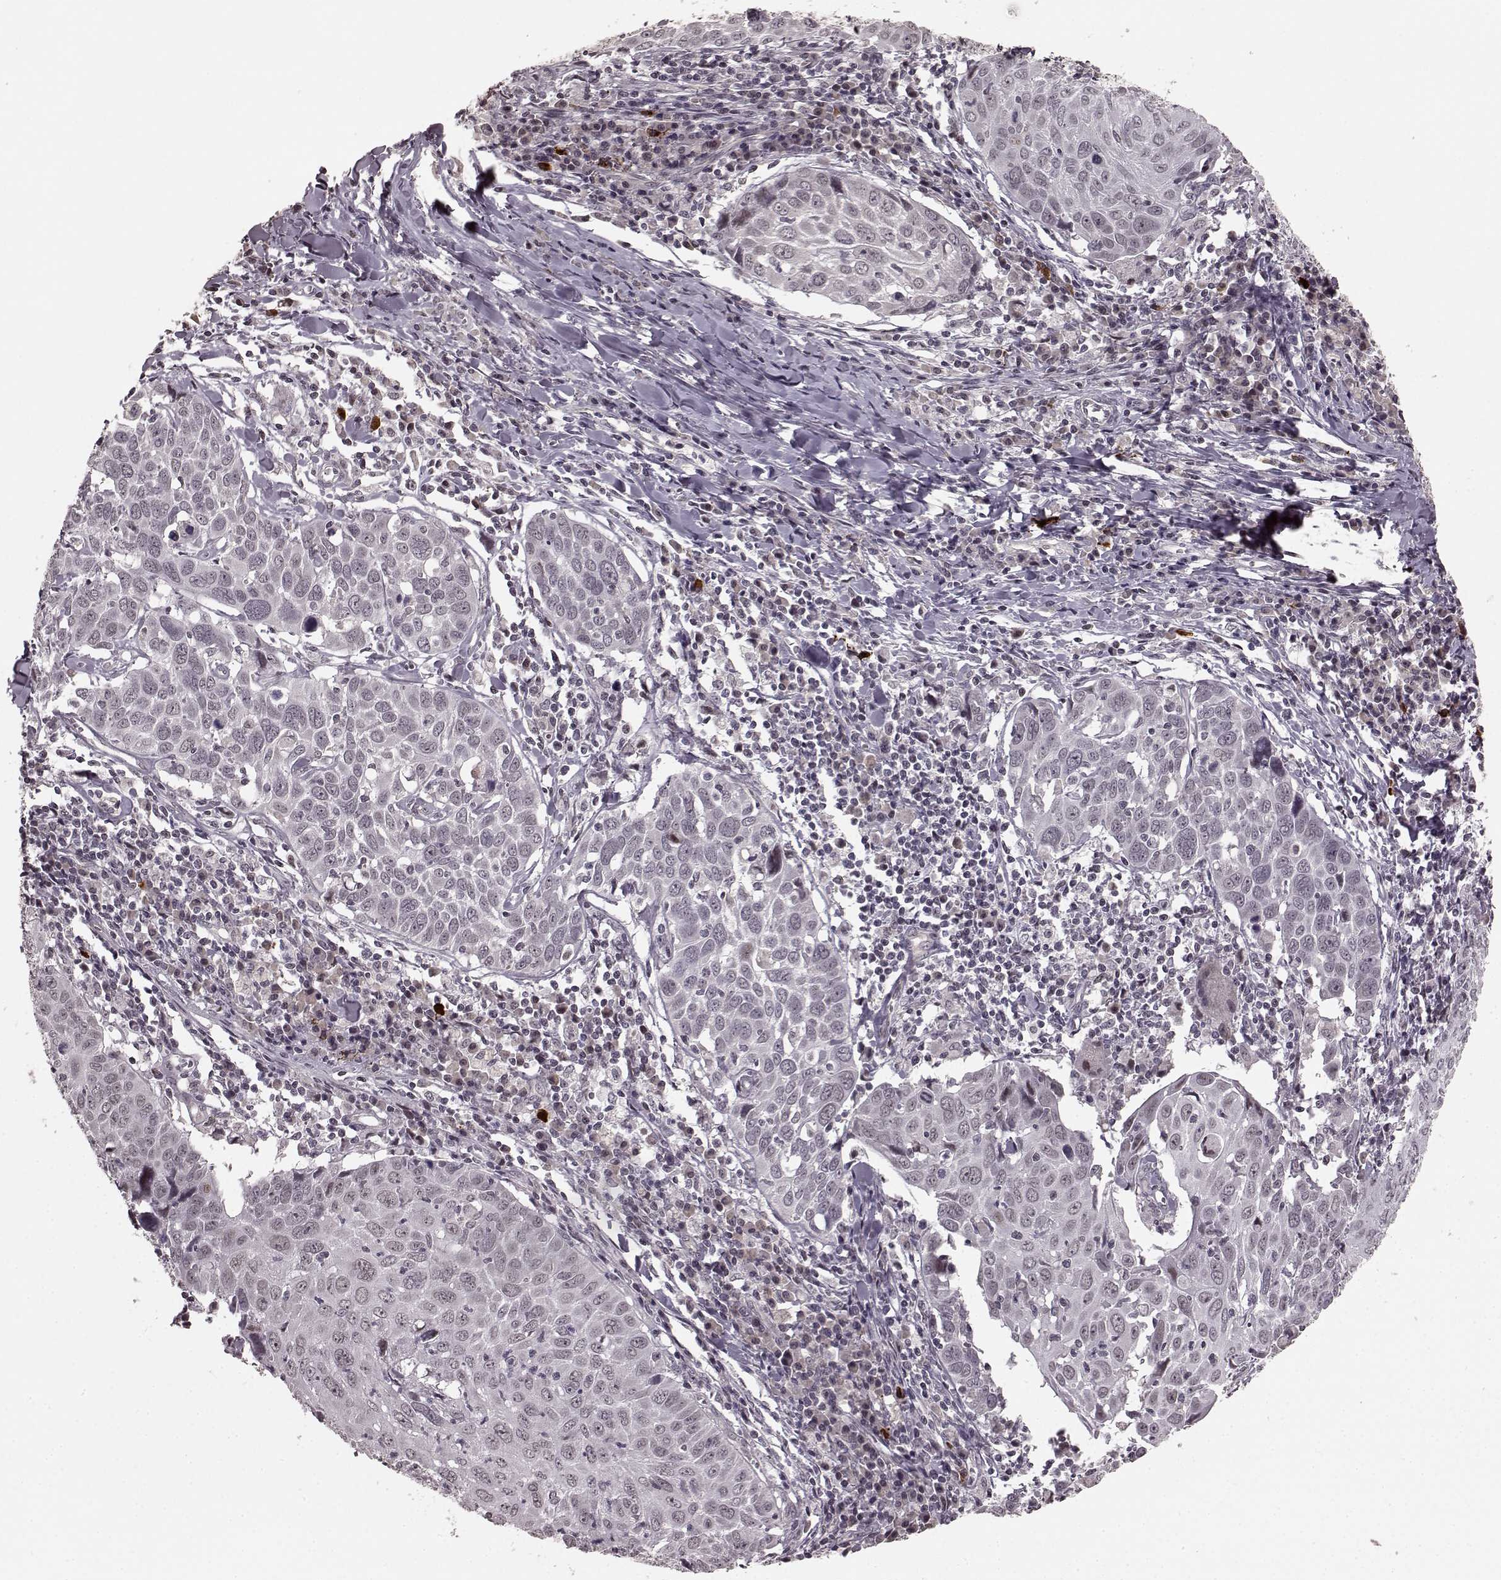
{"staining": {"intensity": "negative", "quantity": "none", "location": "none"}, "tissue": "lung cancer", "cell_type": "Tumor cells", "image_type": "cancer", "snomed": [{"axis": "morphology", "description": "Squamous cell carcinoma, NOS"}, {"axis": "topography", "description": "Lung"}], "caption": "Lung cancer (squamous cell carcinoma) was stained to show a protein in brown. There is no significant expression in tumor cells.", "gene": "PLCB4", "patient": {"sex": "male", "age": 57}}